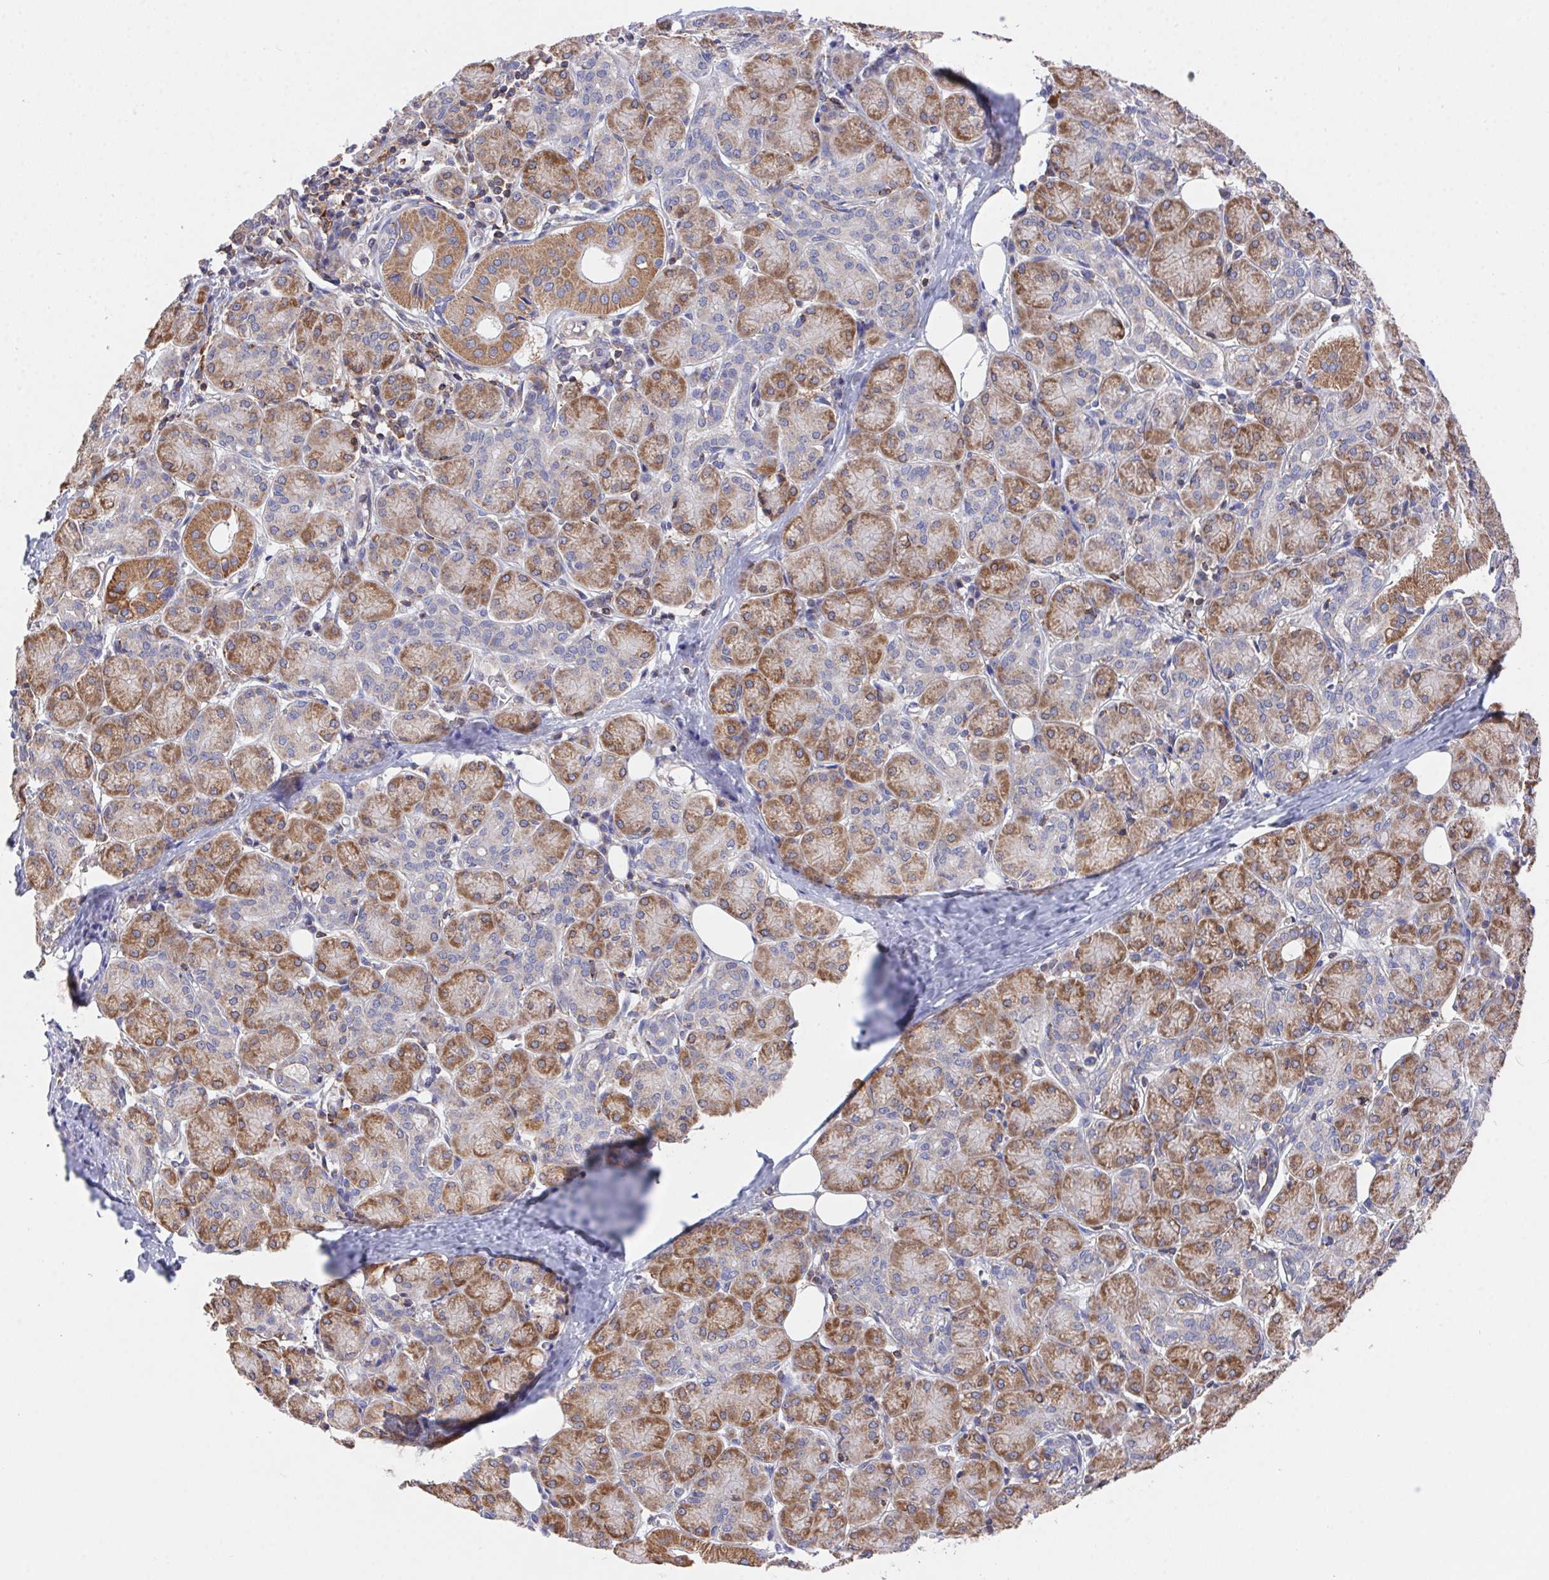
{"staining": {"intensity": "moderate", "quantity": "25%-75%", "location": "cytoplasmic/membranous"}, "tissue": "salivary gland", "cell_type": "Glandular cells", "image_type": "normal", "snomed": [{"axis": "morphology", "description": "Normal tissue, NOS"}, {"axis": "morphology", "description": "Inflammation, NOS"}, {"axis": "topography", "description": "Lymph node"}, {"axis": "topography", "description": "Salivary gland"}], "caption": "Salivary gland stained with a brown dye demonstrates moderate cytoplasmic/membranous positive expression in approximately 25%-75% of glandular cells.", "gene": "FAM241A", "patient": {"sex": "male", "age": 3}}